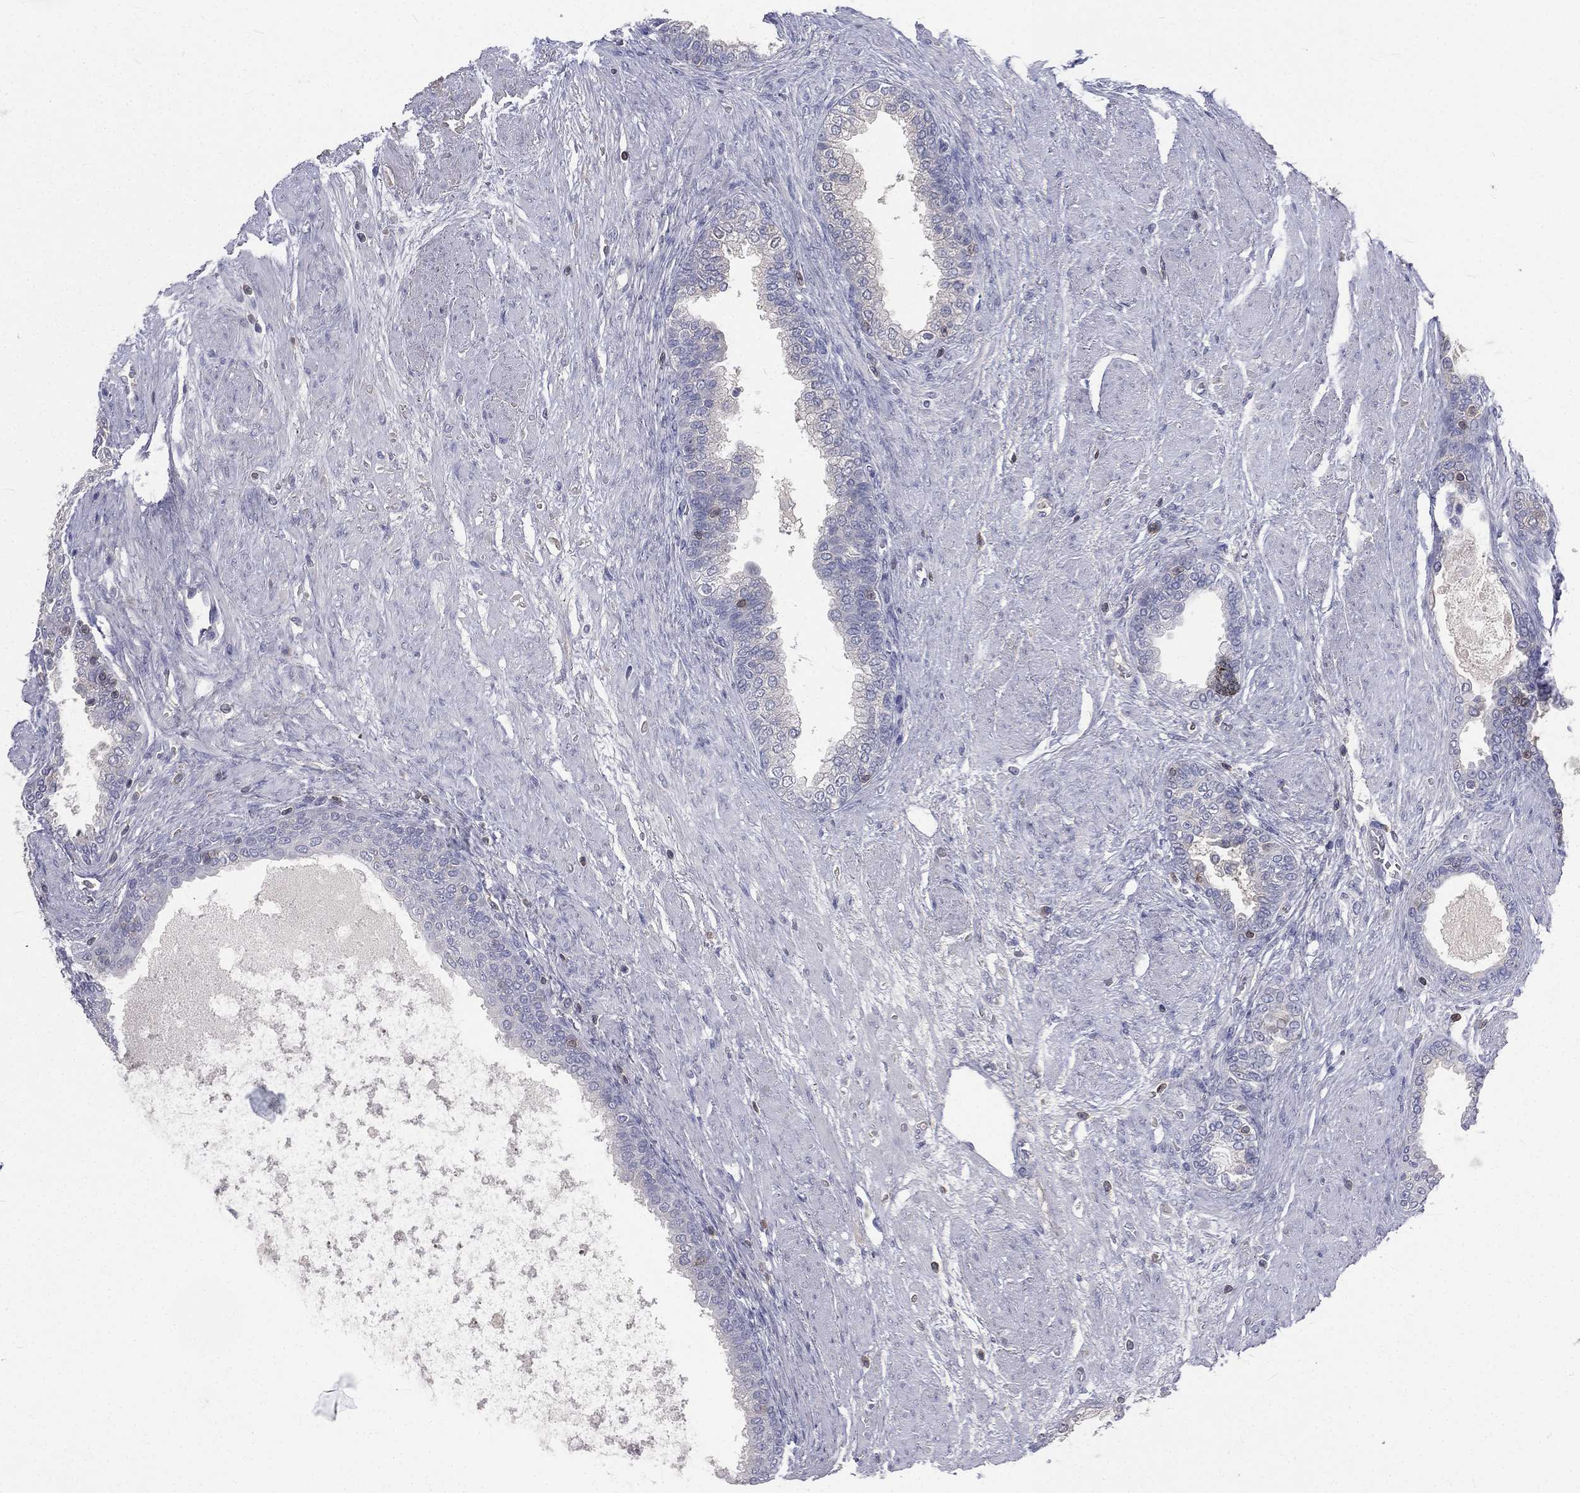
{"staining": {"intensity": "negative", "quantity": "none", "location": "none"}, "tissue": "prostate cancer", "cell_type": "Tumor cells", "image_type": "cancer", "snomed": [{"axis": "morphology", "description": "Adenocarcinoma, NOS"}, {"axis": "topography", "description": "Prostate and seminal vesicle, NOS"}, {"axis": "topography", "description": "Prostate"}], "caption": "Immunohistochemistry (IHC) photomicrograph of neoplastic tissue: human prostate cancer (adenocarcinoma) stained with DAB (3,3'-diaminobenzidine) reveals no significant protein positivity in tumor cells.", "gene": "CD3D", "patient": {"sex": "male", "age": 62}}